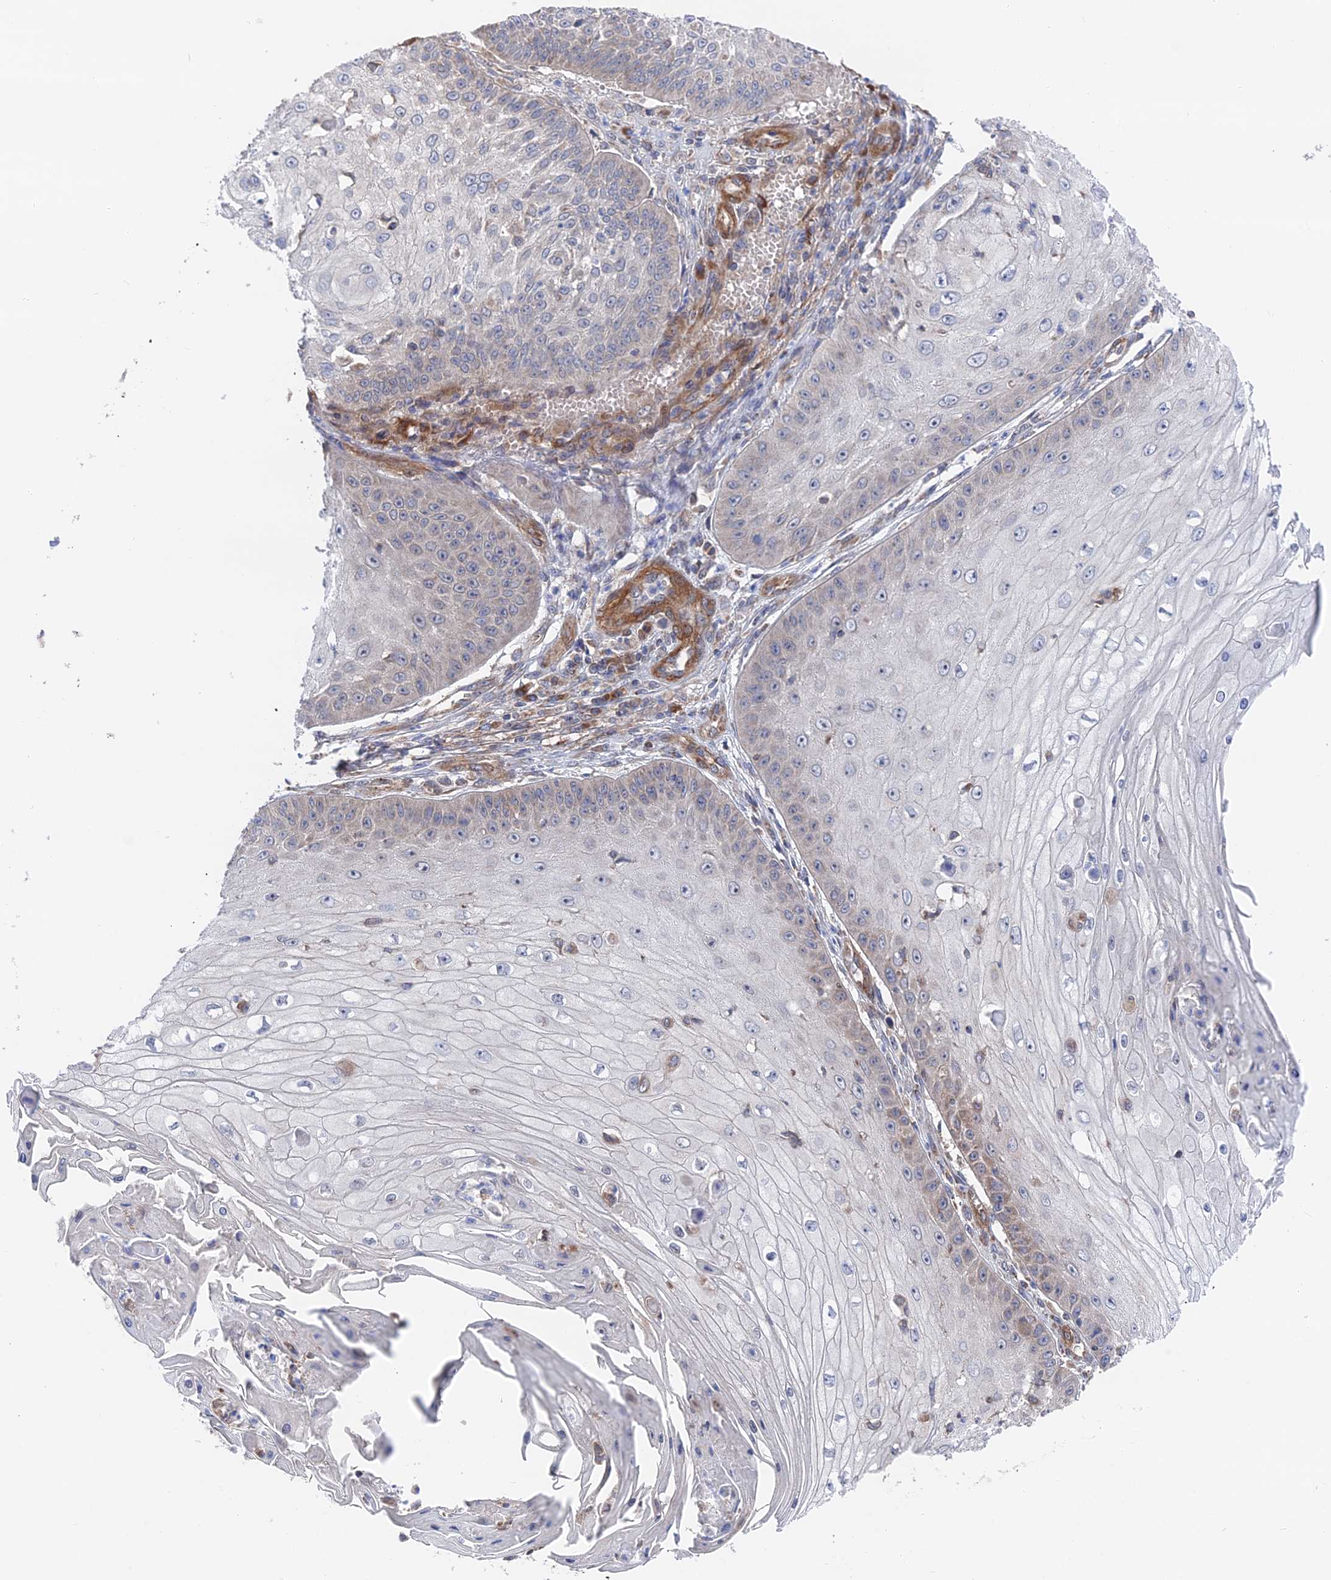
{"staining": {"intensity": "weak", "quantity": "<25%", "location": "cytoplasmic/membranous"}, "tissue": "skin cancer", "cell_type": "Tumor cells", "image_type": "cancer", "snomed": [{"axis": "morphology", "description": "Squamous cell carcinoma, NOS"}, {"axis": "topography", "description": "Skin"}], "caption": "Tumor cells show no significant expression in skin cancer.", "gene": "ZNF320", "patient": {"sex": "male", "age": 70}}